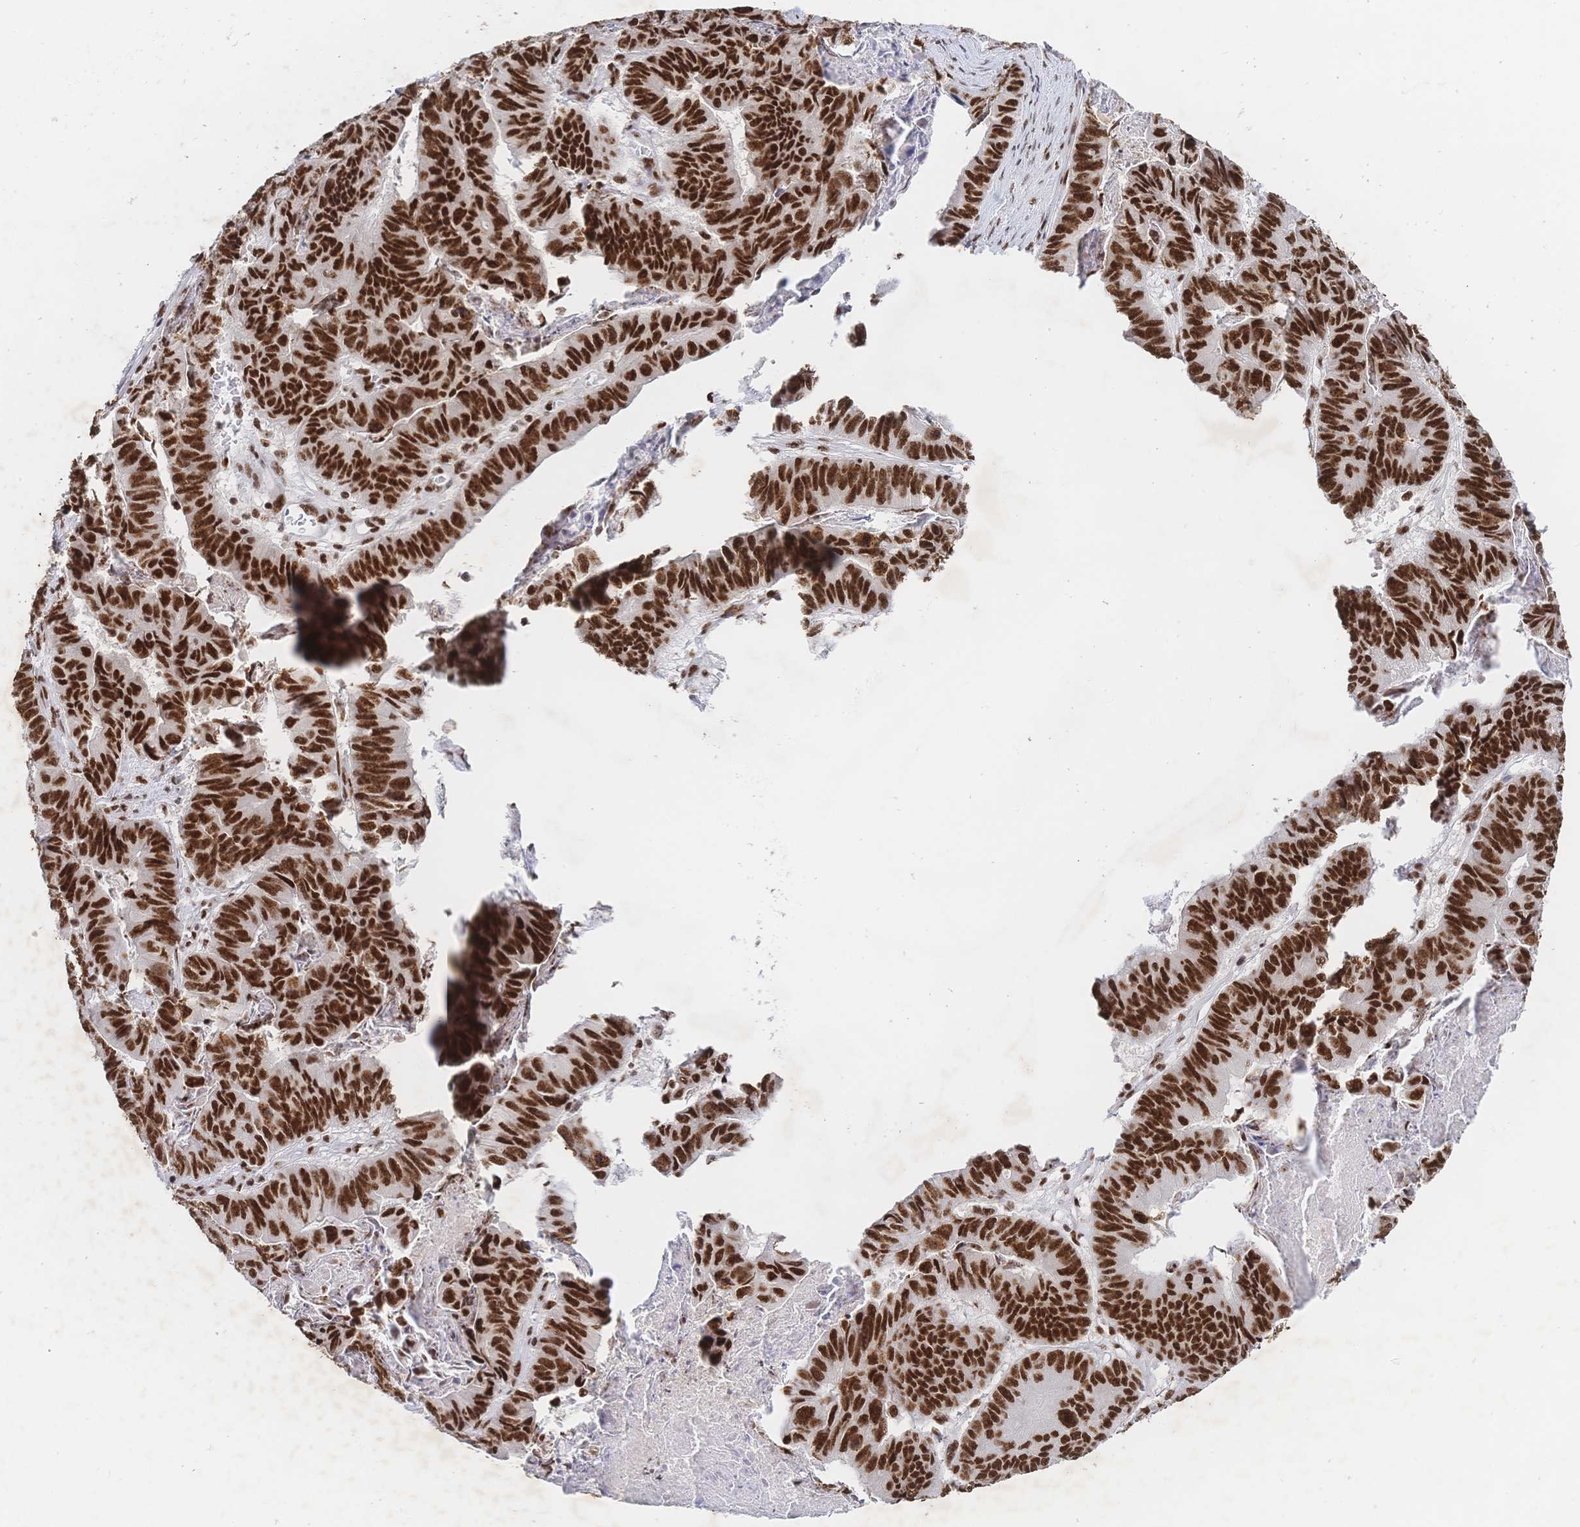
{"staining": {"intensity": "strong", "quantity": ">75%", "location": "nuclear"}, "tissue": "stomach cancer", "cell_type": "Tumor cells", "image_type": "cancer", "snomed": [{"axis": "morphology", "description": "Adenocarcinoma, NOS"}, {"axis": "topography", "description": "Stomach, lower"}], "caption": "Immunohistochemistry of human stomach cancer reveals high levels of strong nuclear staining in approximately >75% of tumor cells.", "gene": "SRSF1", "patient": {"sex": "male", "age": 77}}